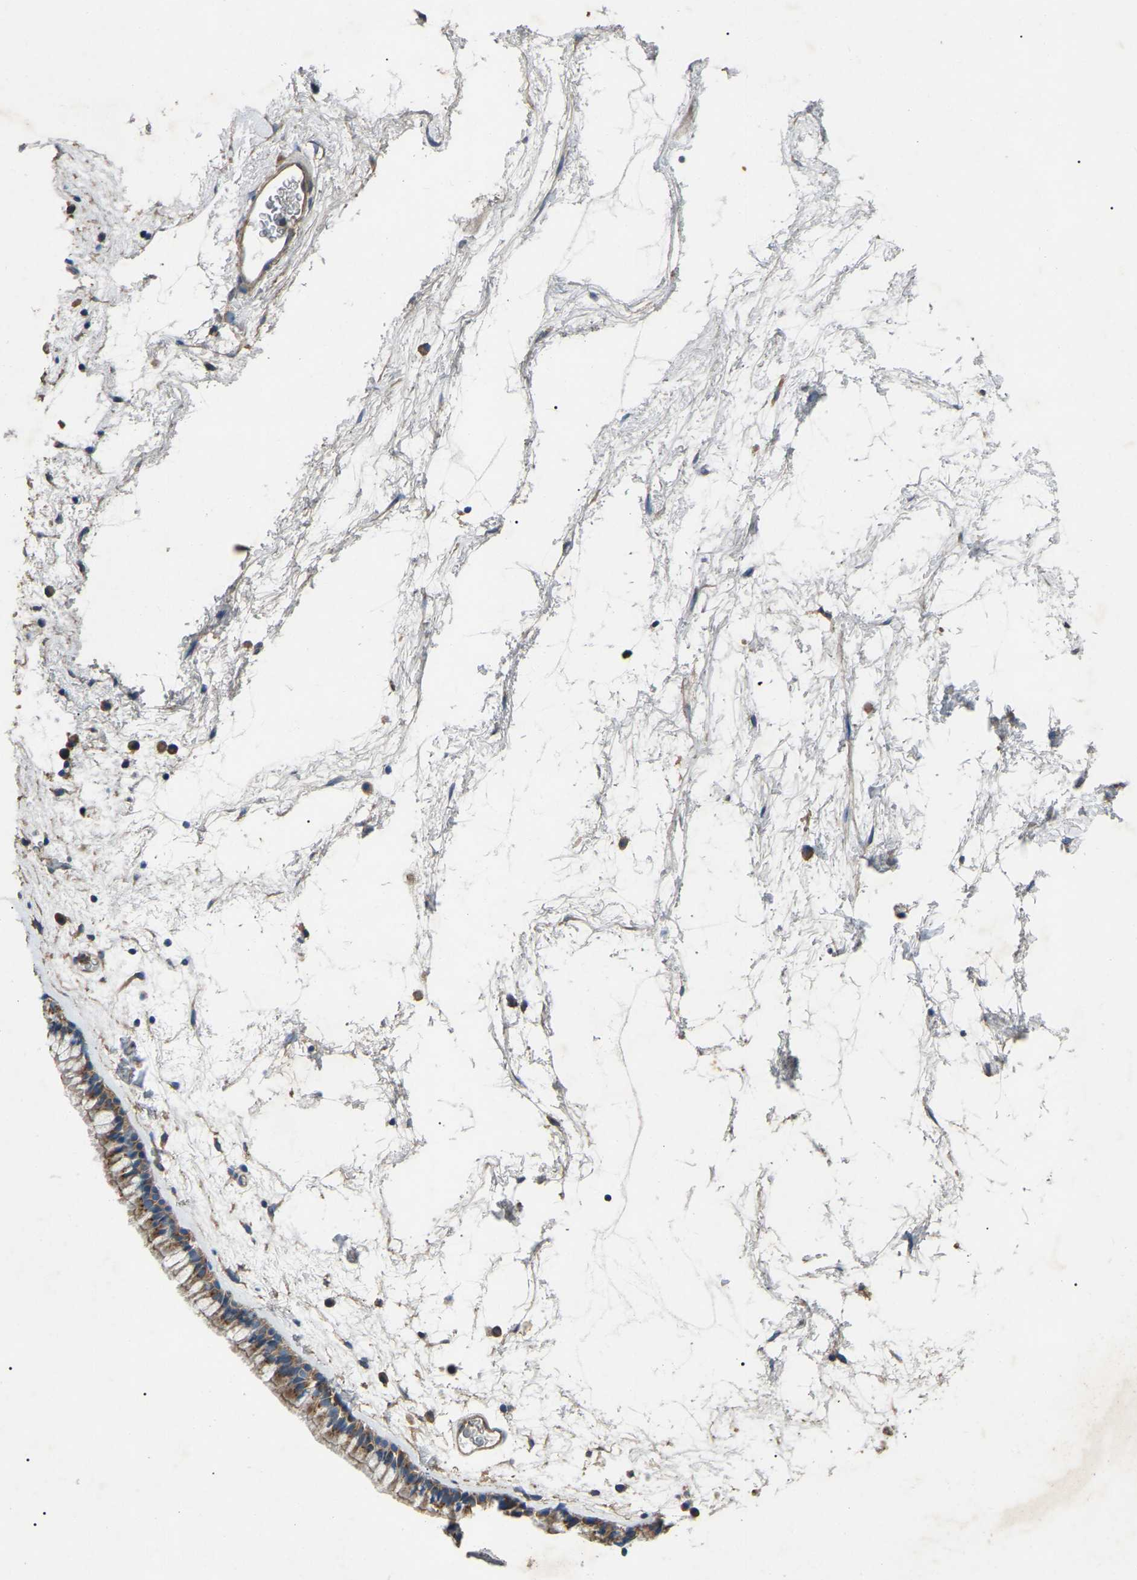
{"staining": {"intensity": "moderate", "quantity": ">75%", "location": "cytoplasmic/membranous"}, "tissue": "nasopharynx", "cell_type": "Respiratory epithelial cells", "image_type": "normal", "snomed": [{"axis": "morphology", "description": "Normal tissue, NOS"}, {"axis": "morphology", "description": "Inflammation, NOS"}, {"axis": "topography", "description": "Nasopharynx"}], "caption": "Immunohistochemical staining of normal human nasopharynx exhibits medium levels of moderate cytoplasmic/membranous positivity in approximately >75% of respiratory epithelial cells.", "gene": "AIMP1", "patient": {"sex": "male", "age": 48}}